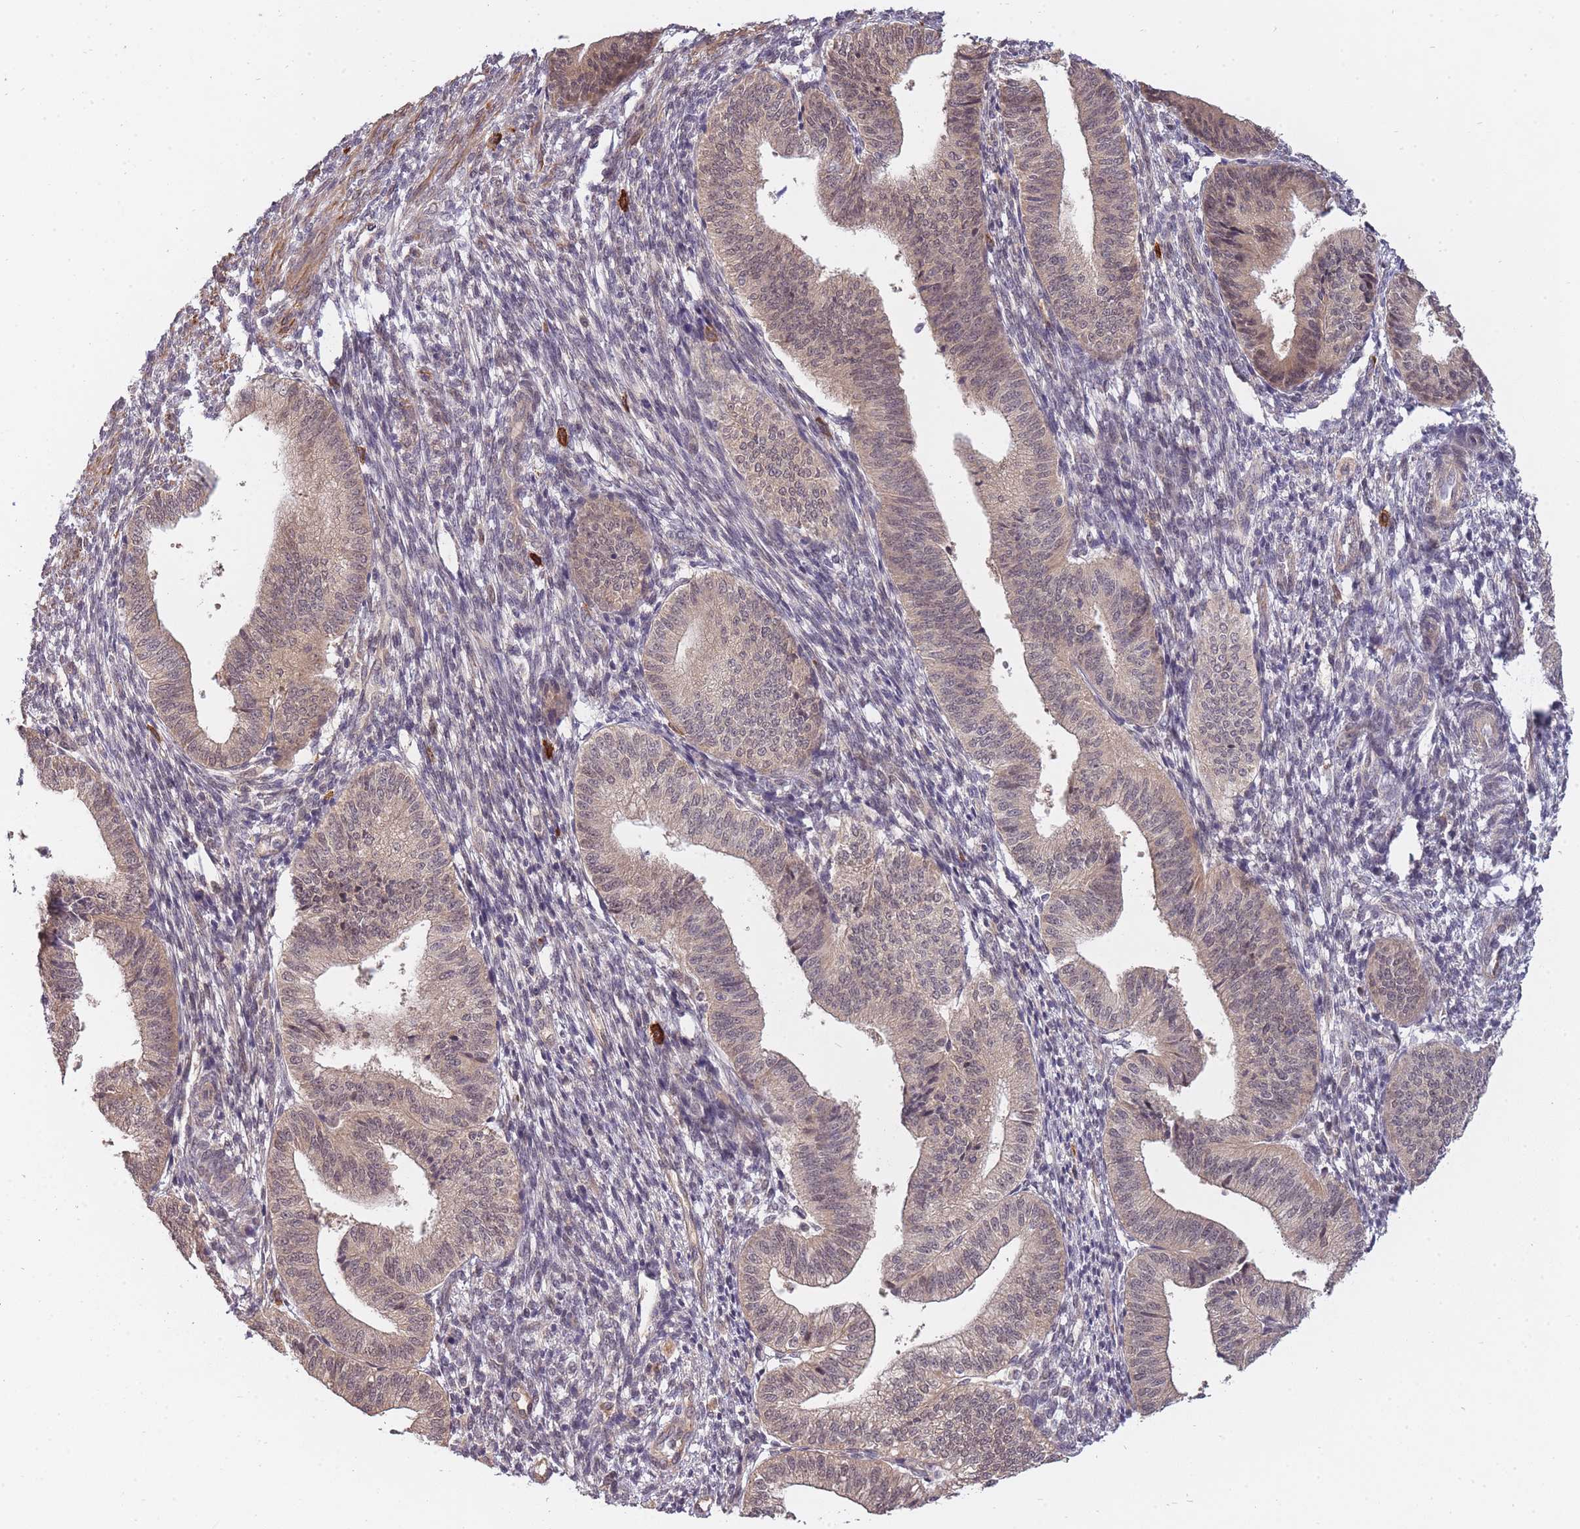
{"staining": {"intensity": "weak", "quantity": "<25%", "location": "cytoplasmic/membranous"}, "tissue": "endometrium", "cell_type": "Cells in endometrial stroma", "image_type": "normal", "snomed": [{"axis": "morphology", "description": "Normal tissue, NOS"}, {"axis": "topography", "description": "Endometrium"}], "caption": "Immunohistochemistry image of benign endometrium stained for a protein (brown), which exhibits no positivity in cells in endometrial stroma.", "gene": "SMC6", "patient": {"sex": "female", "age": 34}}